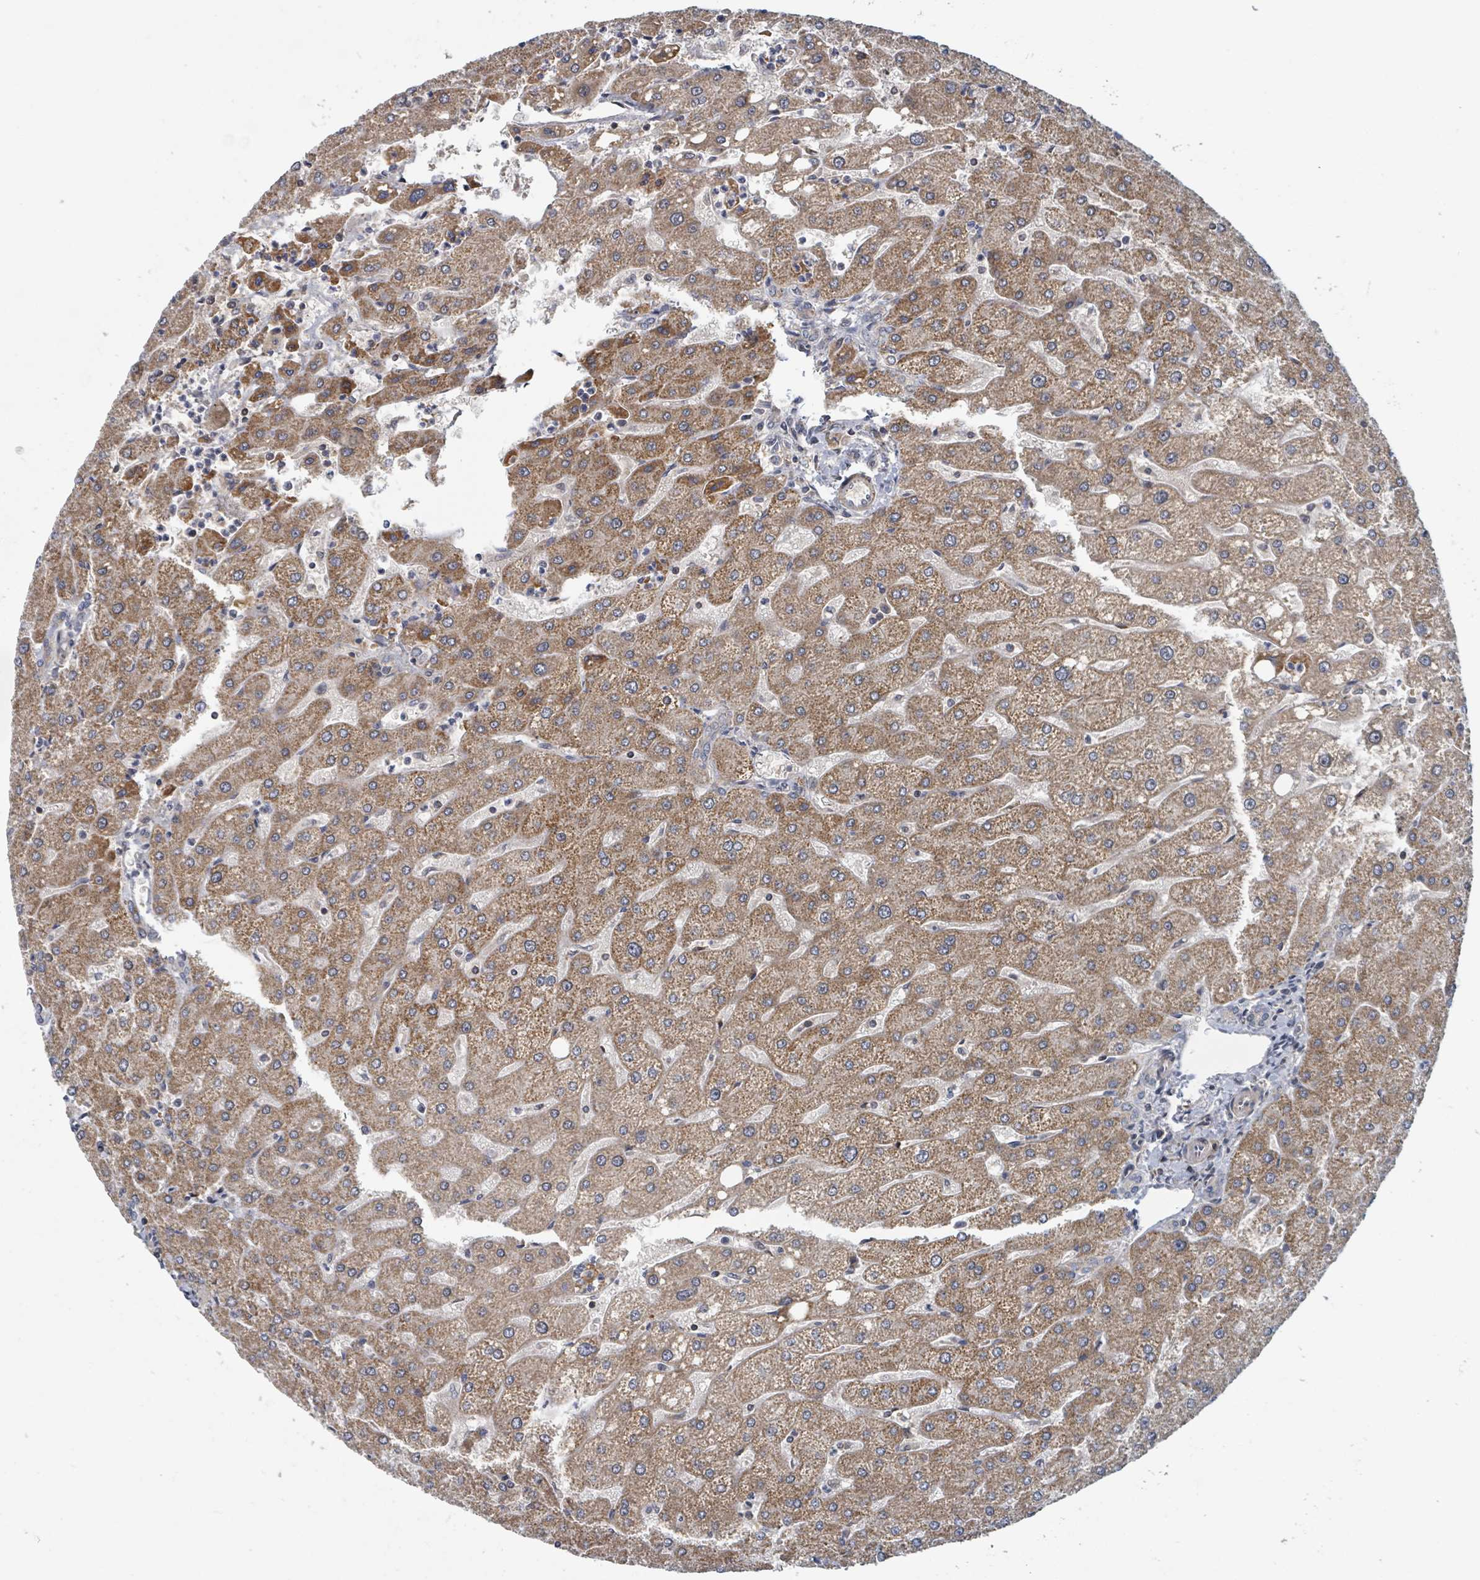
{"staining": {"intensity": "negative", "quantity": "none", "location": "none"}, "tissue": "liver", "cell_type": "Cholangiocytes", "image_type": "normal", "snomed": [{"axis": "morphology", "description": "Normal tissue, NOS"}, {"axis": "topography", "description": "Liver"}], "caption": "Micrograph shows no protein staining in cholangiocytes of unremarkable liver. (Immunohistochemistry (ihc), brightfield microscopy, high magnification).", "gene": "HIVEP1", "patient": {"sex": "male", "age": 67}}